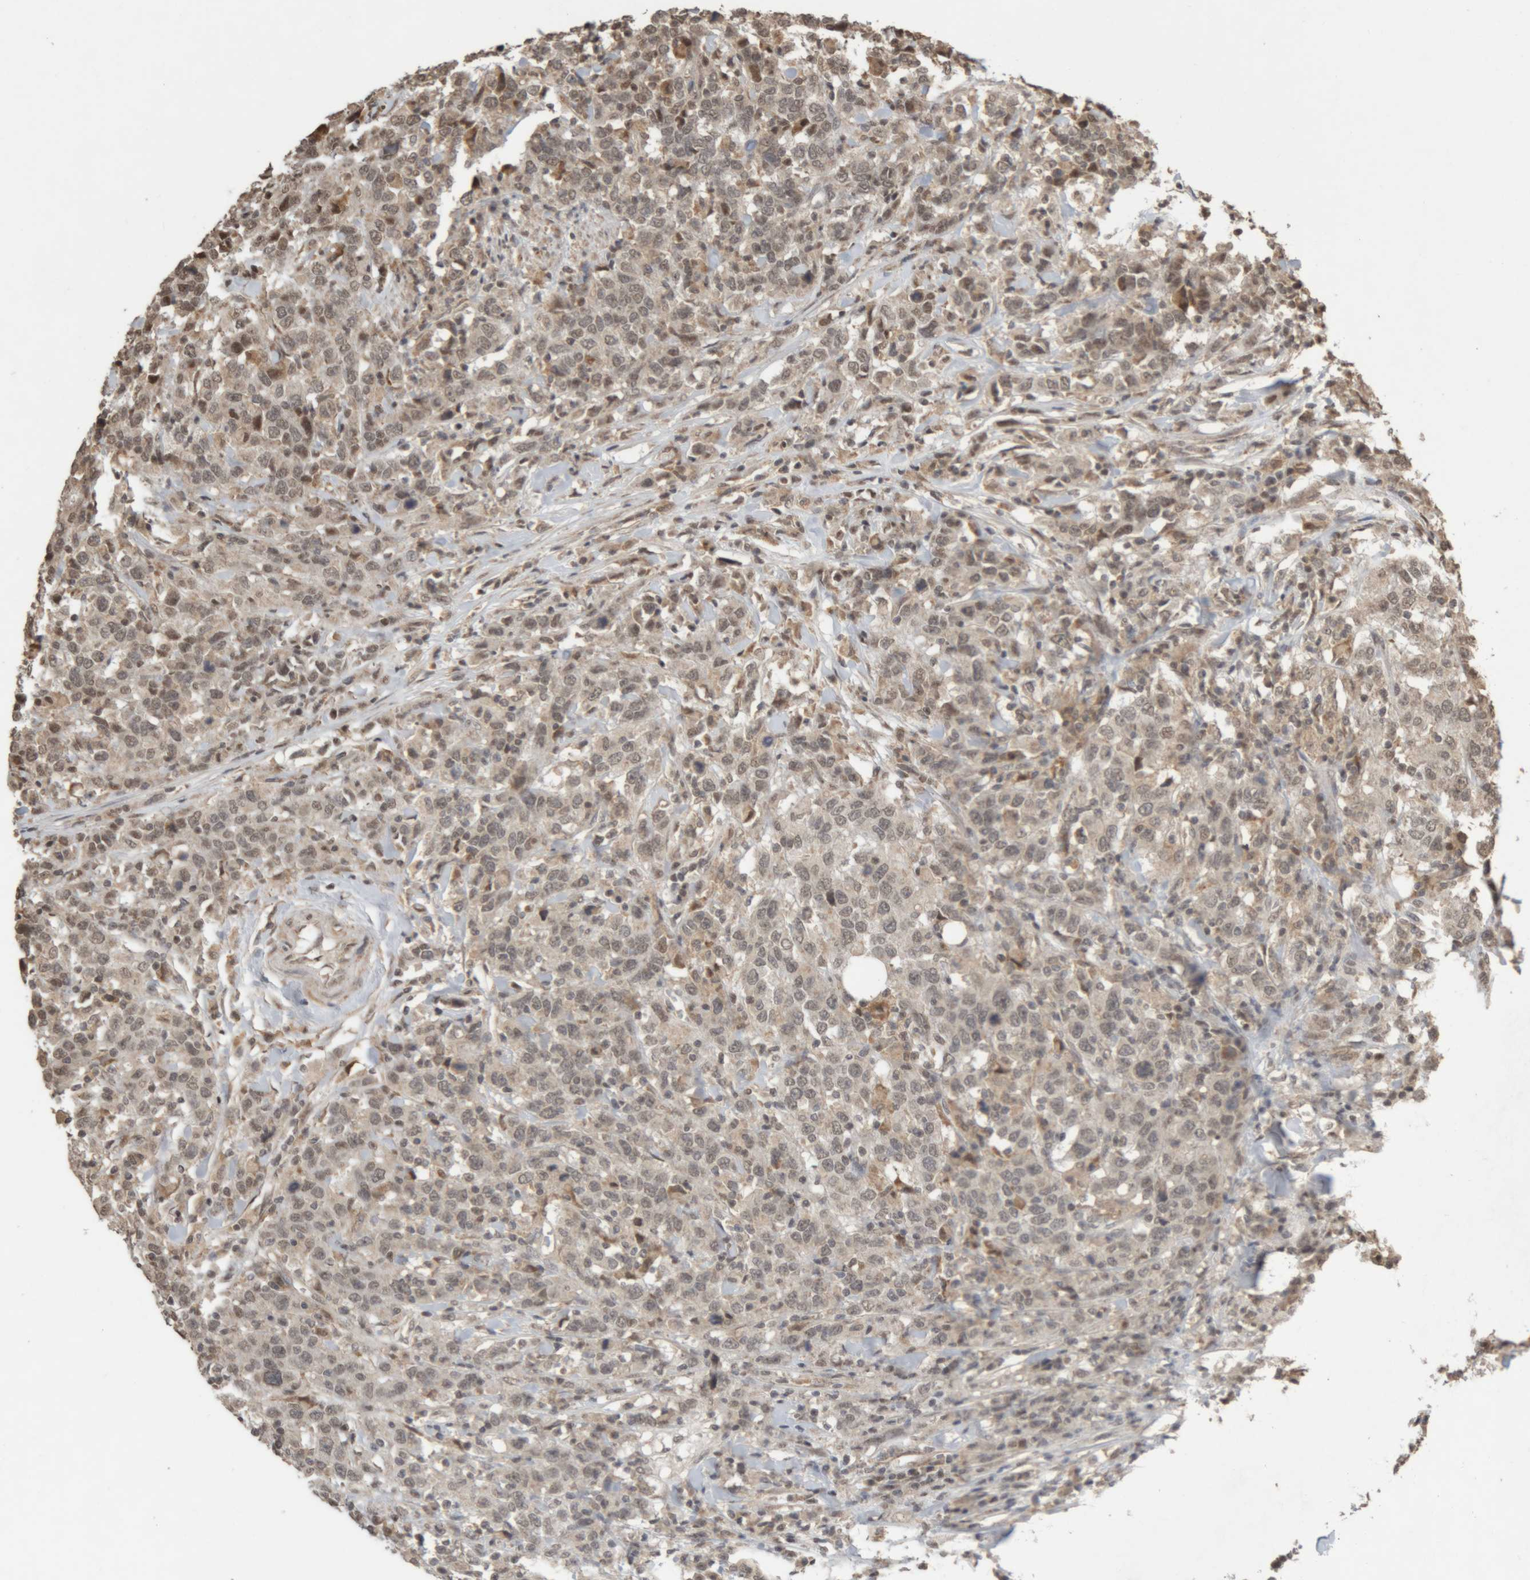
{"staining": {"intensity": "weak", "quantity": "25%-75%", "location": "nuclear"}, "tissue": "urothelial cancer", "cell_type": "Tumor cells", "image_type": "cancer", "snomed": [{"axis": "morphology", "description": "Urothelial carcinoma, High grade"}, {"axis": "topography", "description": "Urinary bladder"}], "caption": "Protein expression analysis of human urothelial cancer reveals weak nuclear expression in about 25%-75% of tumor cells. Using DAB (3,3'-diaminobenzidine) (brown) and hematoxylin (blue) stains, captured at high magnification using brightfield microscopy.", "gene": "KEAP1", "patient": {"sex": "male", "age": 61}}